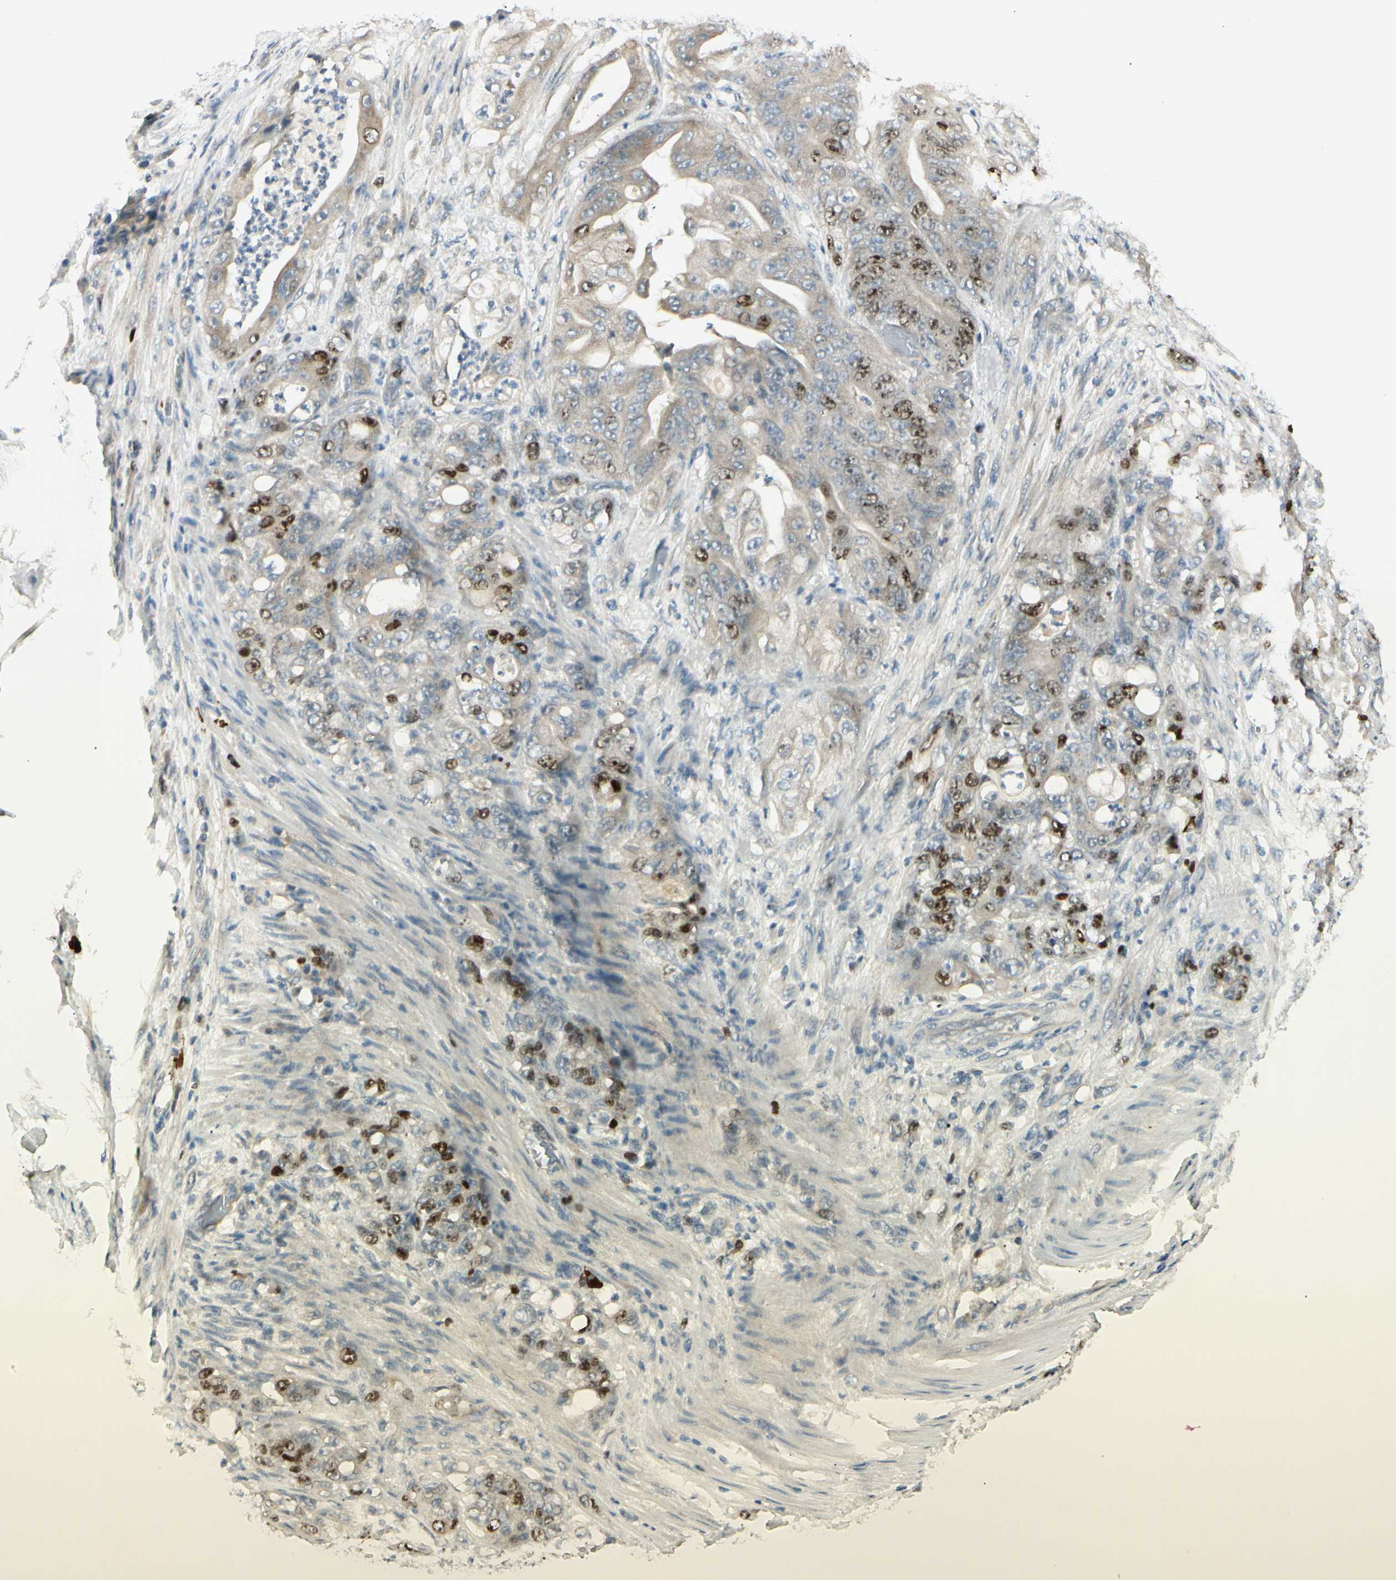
{"staining": {"intensity": "strong", "quantity": "<25%", "location": "nuclear"}, "tissue": "stomach cancer", "cell_type": "Tumor cells", "image_type": "cancer", "snomed": [{"axis": "morphology", "description": "Adenocarcinoma, NOS"}, {"axis": "topography", "description": "Stomach"}], "caption": "Strong nuclear protein positivity is present in approximately <25% of tumor cells in stomach cancer. The protein of interest is stained brown, and the nuclei are stained in blue (DAB (3,3'-diaminobenzidine) IHC with brightfield microscopy, high magnification).", "gene": "PITX1", "patient": {"sex": "female", "age": 73}}